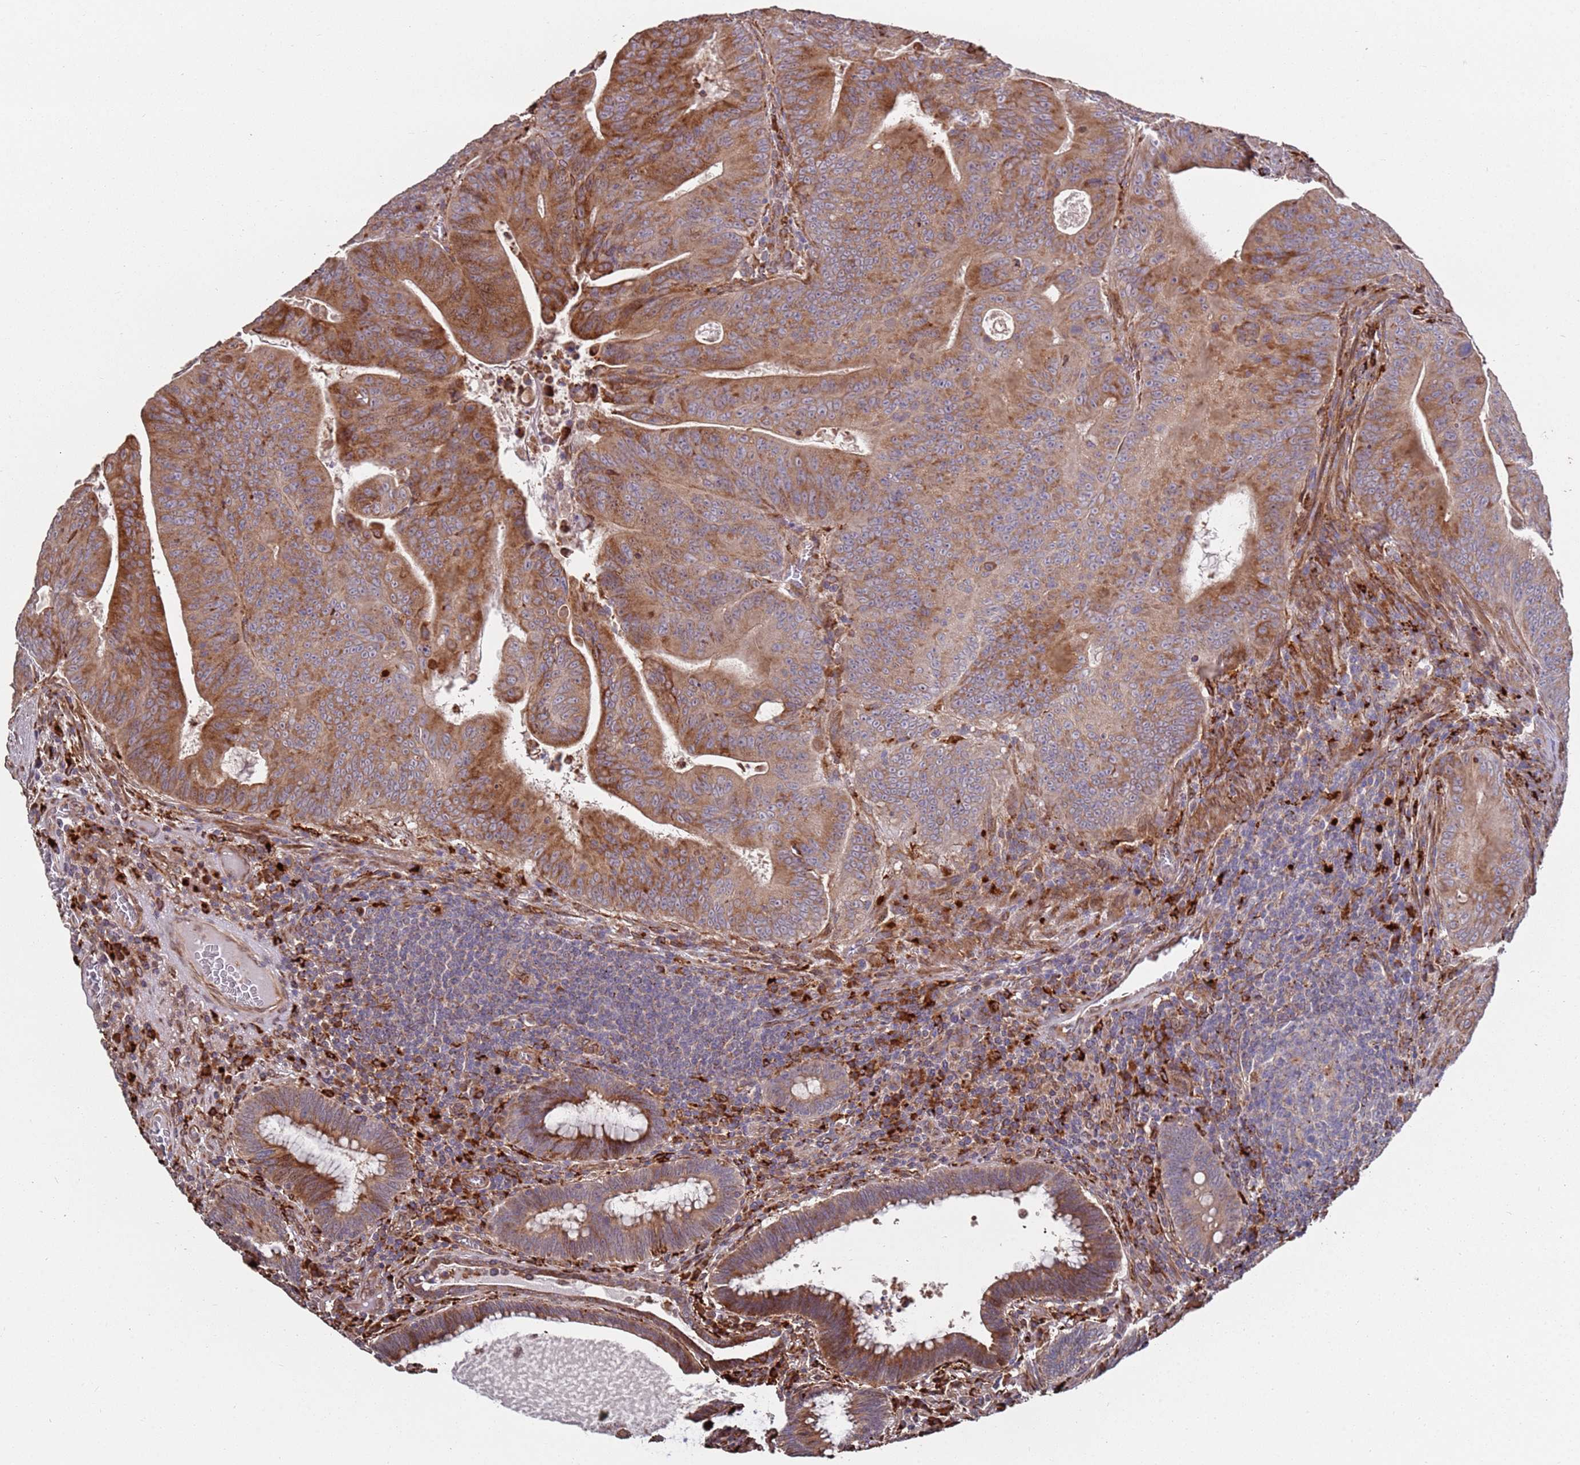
{"staining": {"intensity": "strong", "quantity": ">75%", "location": "cytoplasmic/membranous"}, "tissue": "colorectal cancer", "cell_type": "Tumor cells", "image_type": "cancer", "snomed": [{"axis": "morphology", "description": "Adenocarcinoma, NOS"}, {"axis": "topography", "description": "Rectum"}], "caption": "The micrograph demonstrates immunohistochemical staining of colorectal cancer (adenocarcinoma). There is strong cytoplasmic/membranous positivity is identified in about >75% of tumor cells.", "gene": "LACC1", "patient": {"sex": "female", "age": 75}}